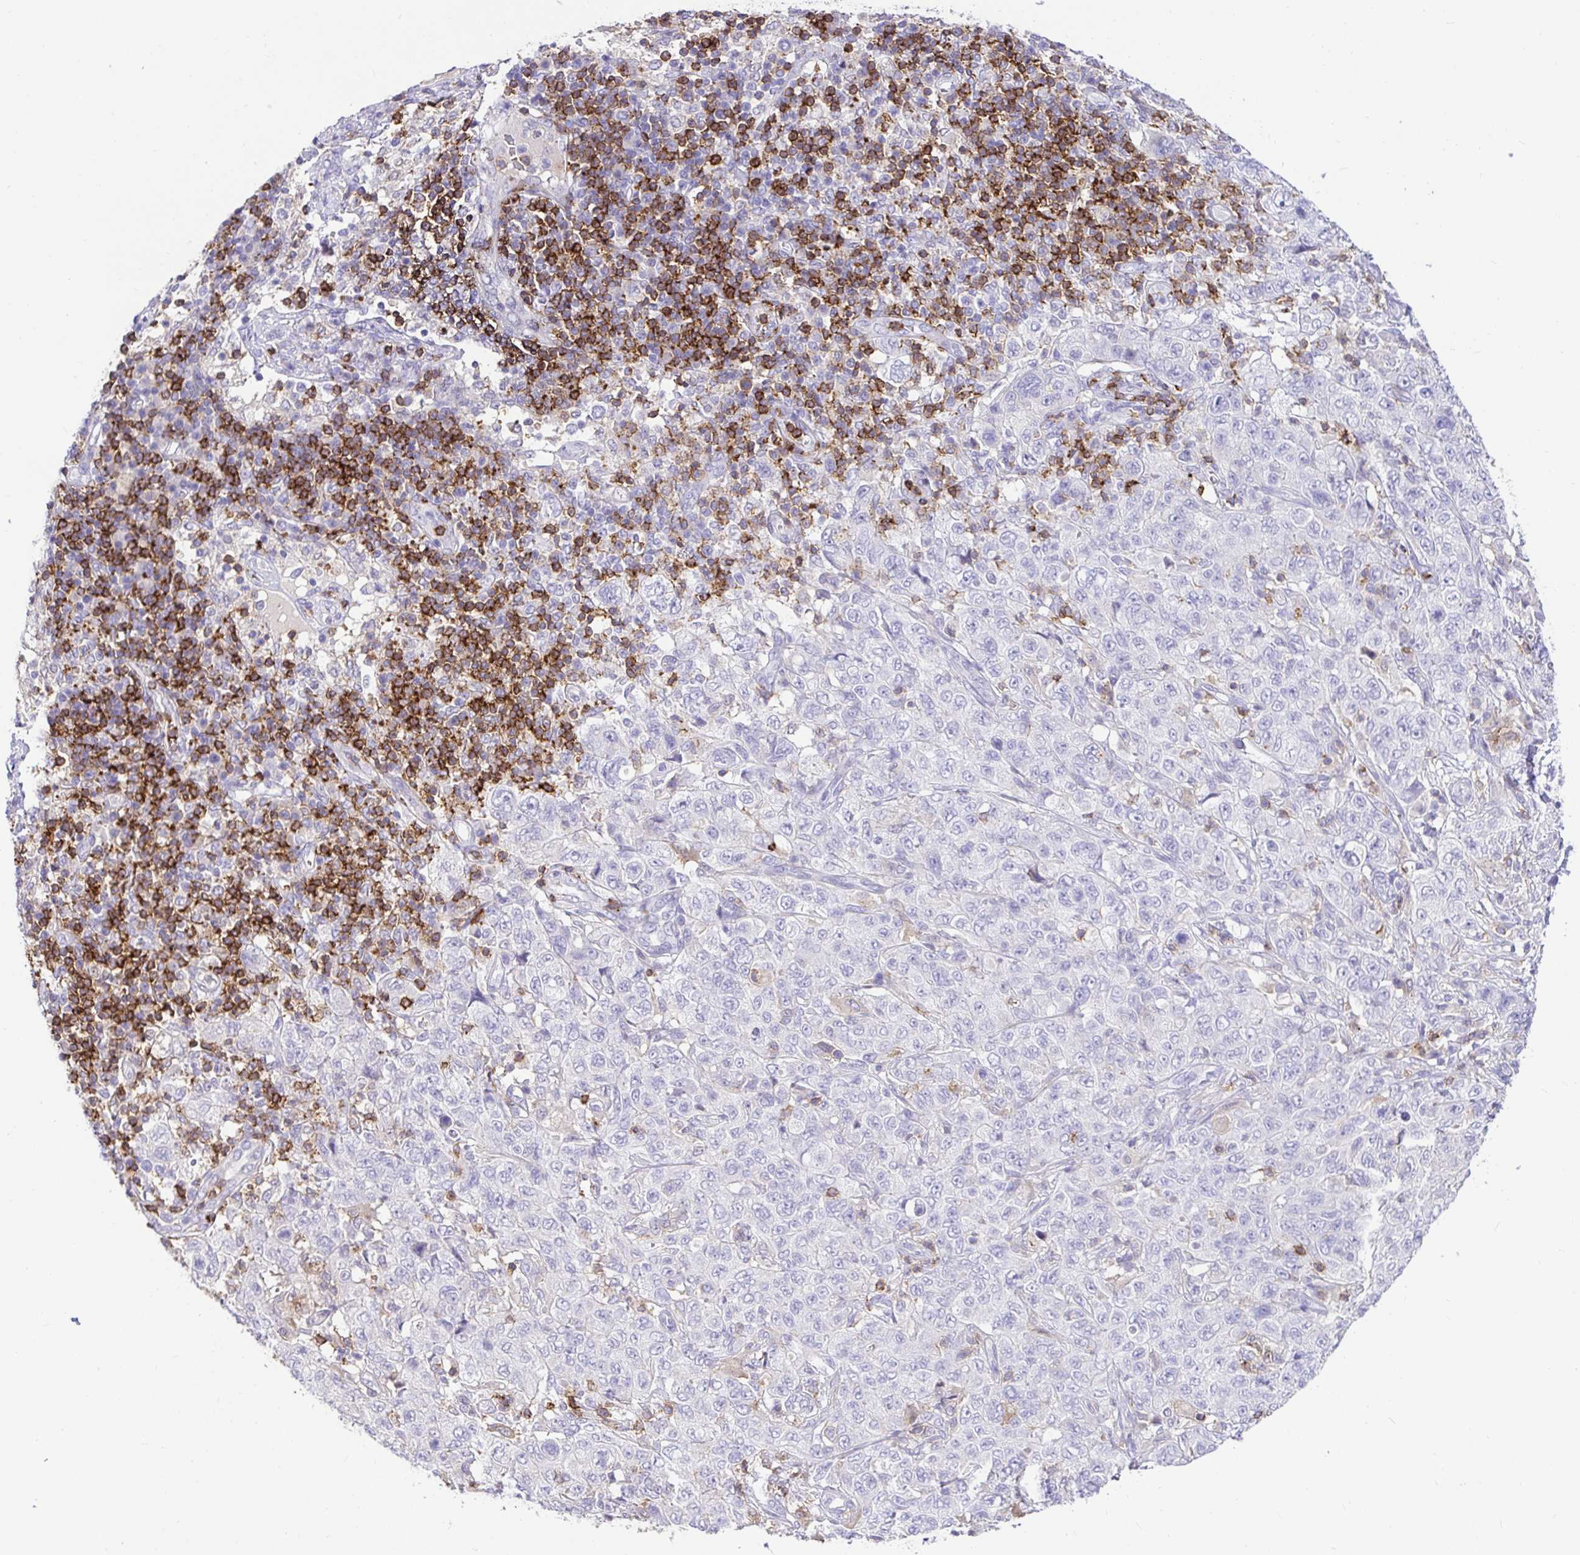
{"staining": {"intensity": "negative", "quantity": "none", "location": "none"}, "tissue": "pancreatic cancer", "cell_type": "Tumor cells", "image_type": "cancer", "snomed": [{"axis": "morphology", "description": "Adenocarcinoma, NOS"}, {"axis": "topography", "description": "Pancreas"}], "caption": "Image shows no significant protein expression in tumor cells of adenocarcinoma (pancreatic). (DAB (3,3'-diaminobenzidine) IHC, high magnification).", "gene": "SKAP1", "patient": {"sex": "male", "age": 68}}